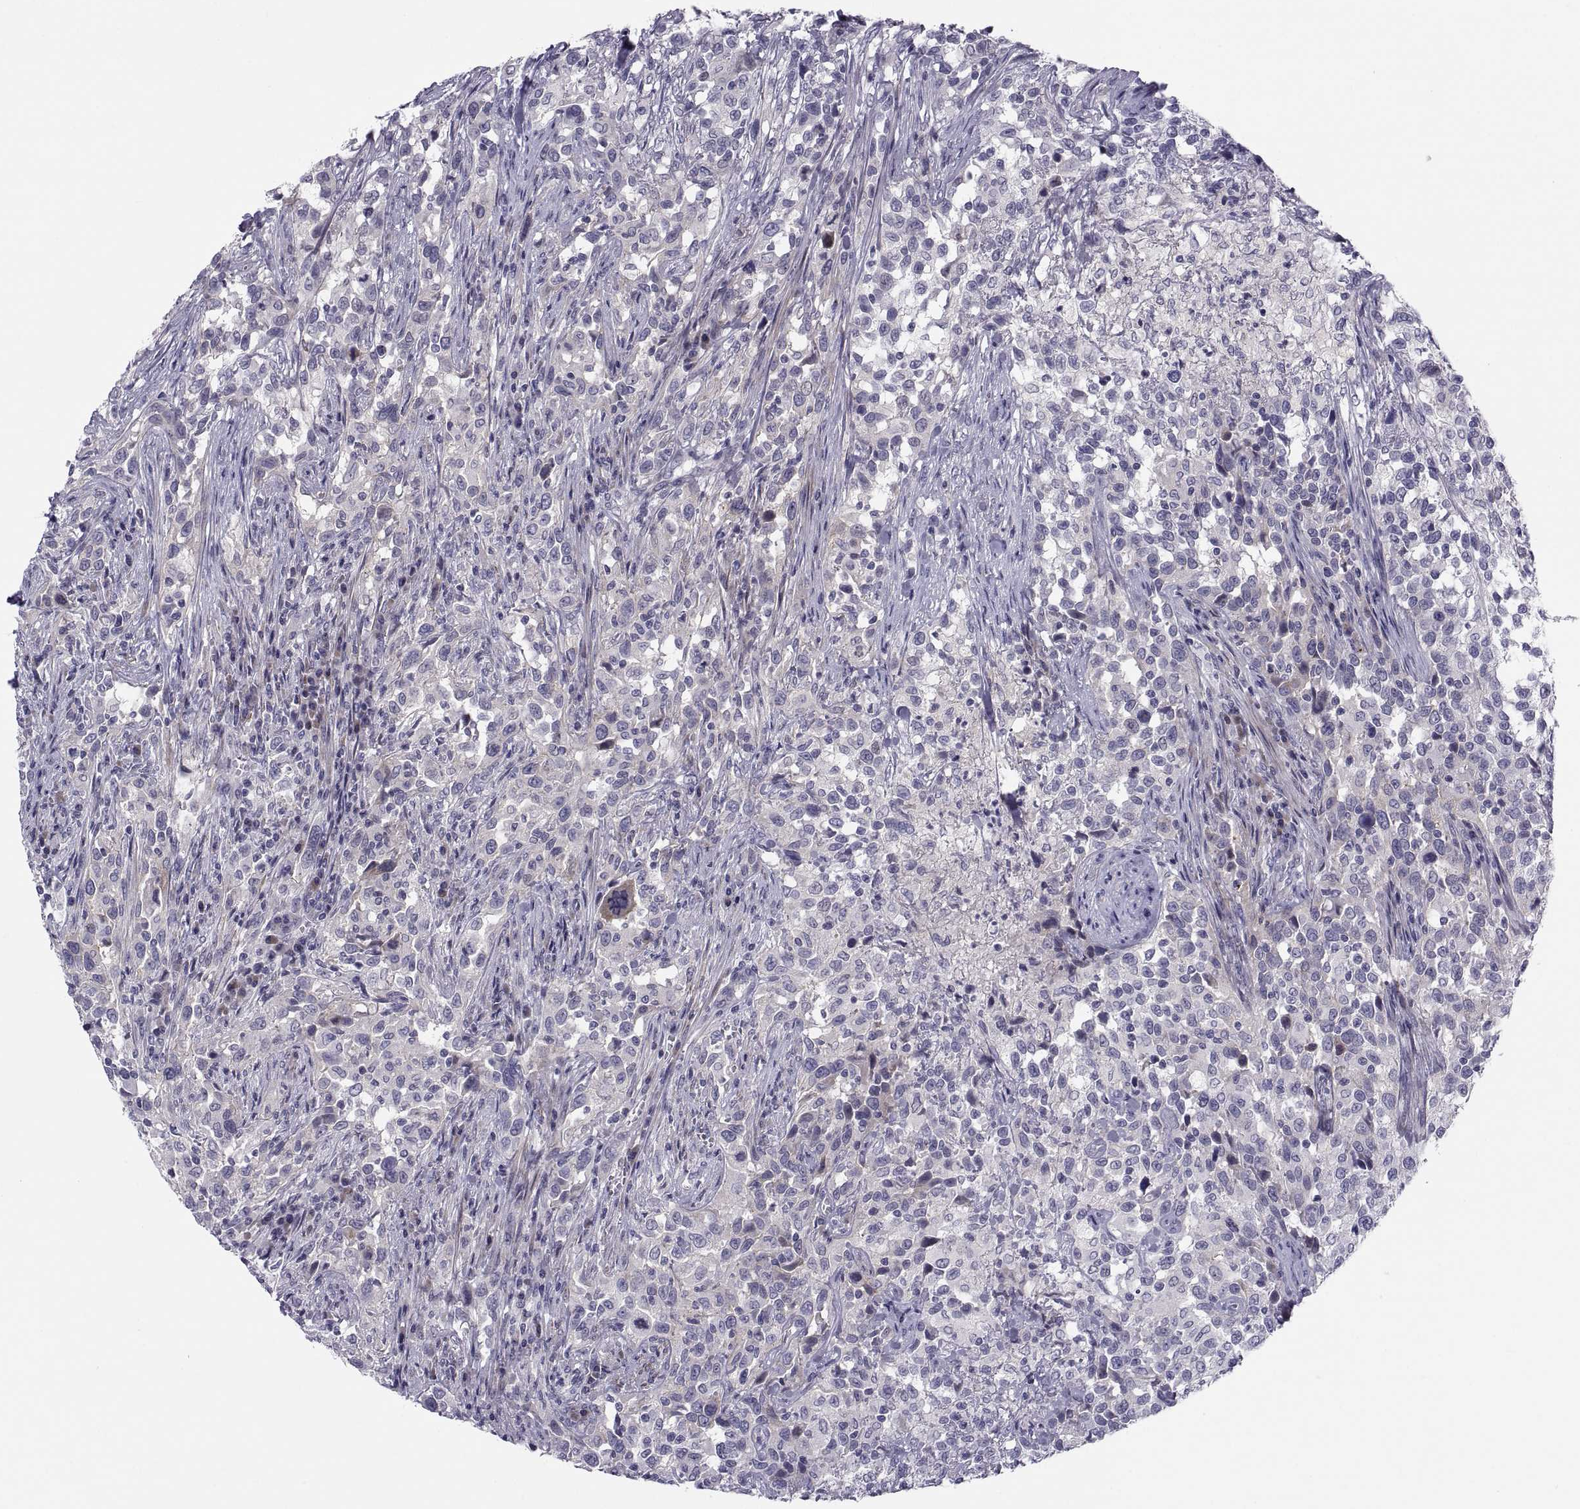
{"staining": {"intensity": "negative", "quantity": "none", "location": "none"}, "tissue": "urothelial cancer", "cell_type": "Tumor cells", "image_type": "cancer", "snomed": [{"axis": "morphology", "description": "Urothelial carcinoma, NOS"}, {"axis": "morphology", "description": "Urothelial carcinoma, High grade"}, {"axis": "topography", "description": "Urinary bladder"}], "caption": "High magnification brightfield microscopy of urothelial cancer stained with DAB (brown) and counterstained with hematoxylin (blue): tumor cells show no significant positivity. (Stains: DAB IHC with hematoxylin counter stain, Microscopy: brightfield microscopy at high magnification).", "gene": "TMEM158", "patient": {"sex": "female", "age": 64}}